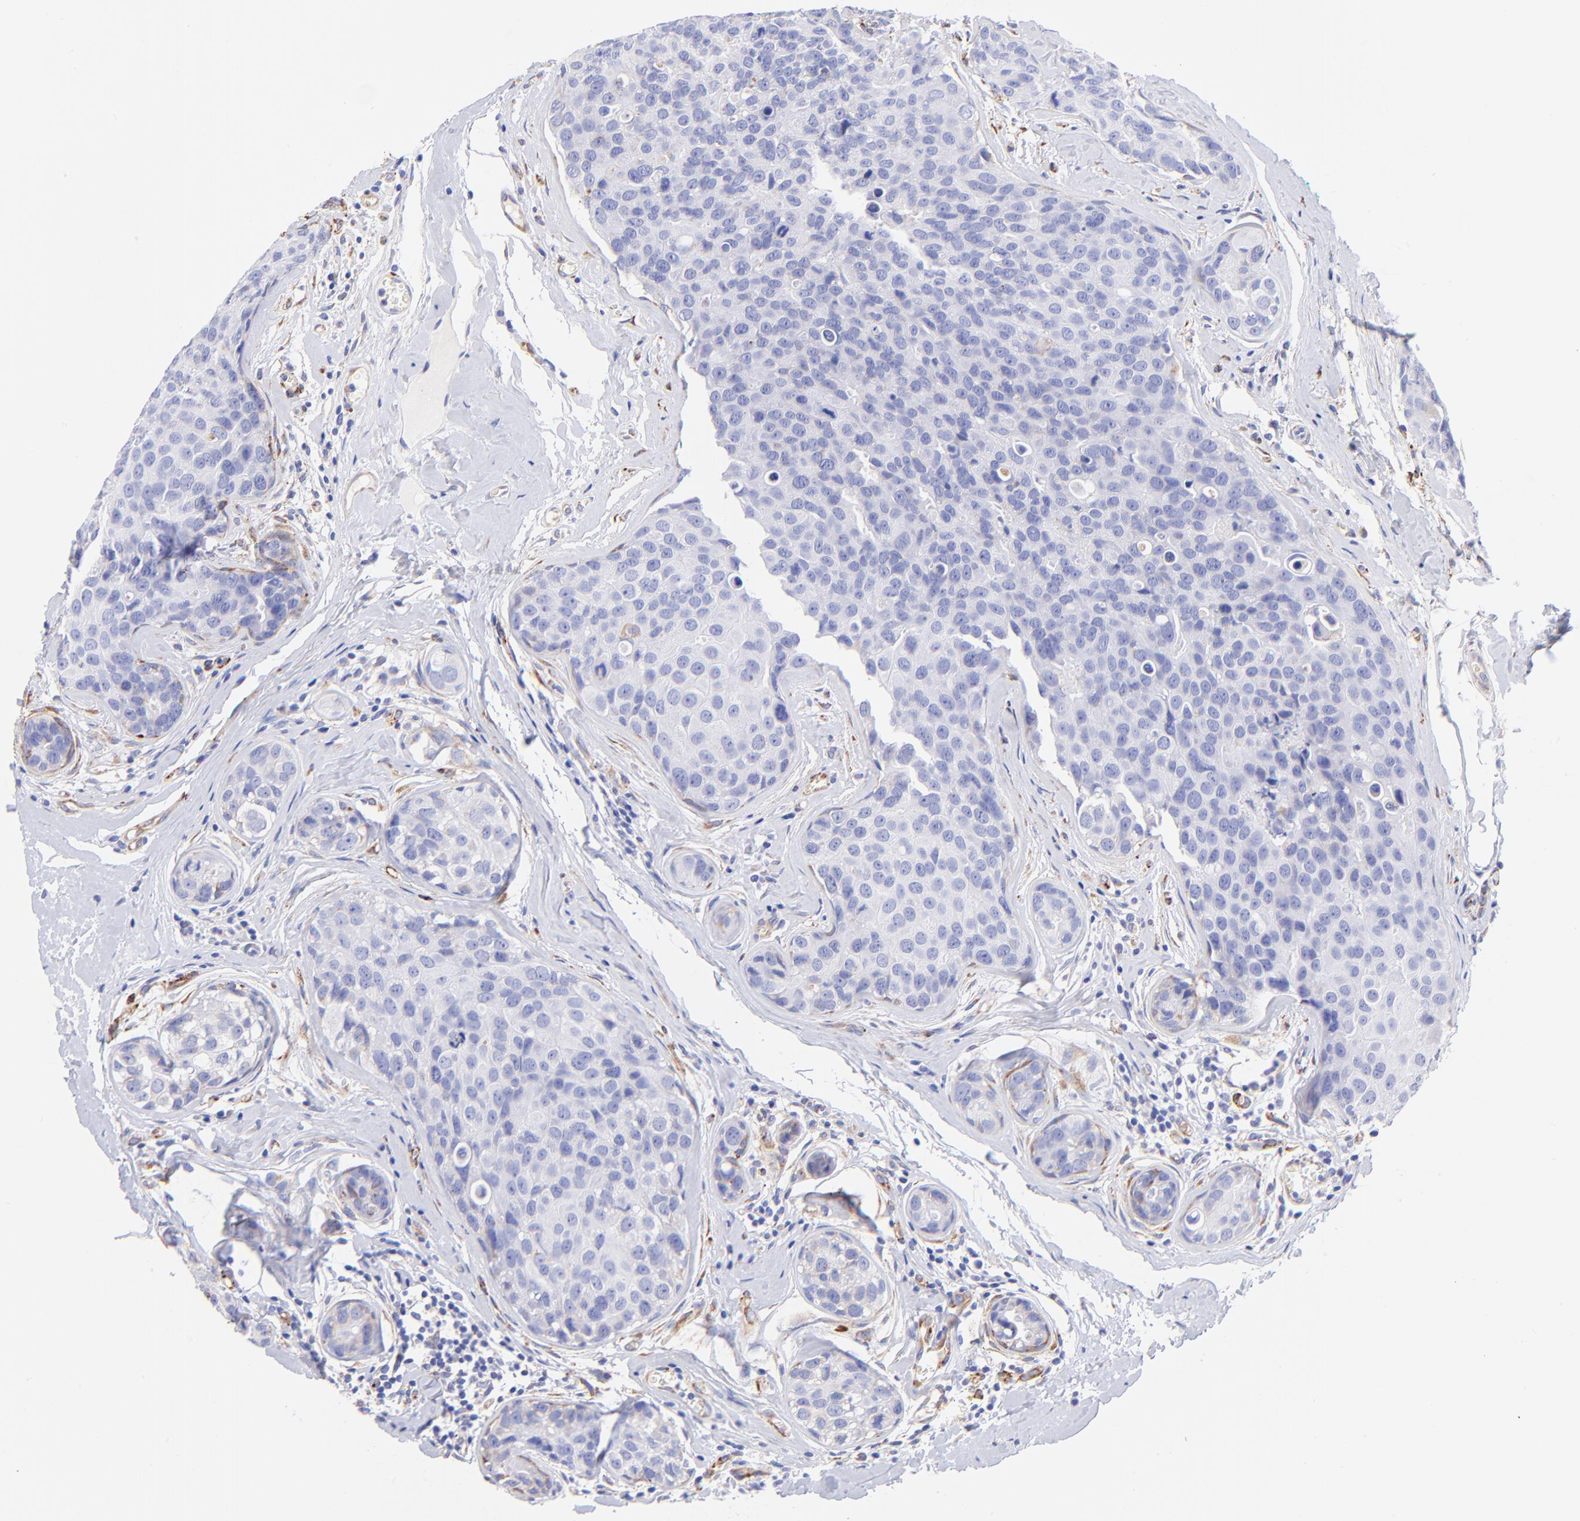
{"staining": {"intensity": "negative", "quantity": "none", "location": "none"}, "tissue": "breast cancer", "cell_type": "Tumor cells", "image_type": "cancer", "snomed": [{"axis": "morphology", "description": "Duct carcinoma"}, {"axis": "topography", "description": "Breast"}], "caption": "Breast cancer (infiltrating ductal carcinoma) stained for a protein using IHC displays no positivity tumor cells.", "gene": "SPARC", "patient": {"sex": "female", "age": 24}}